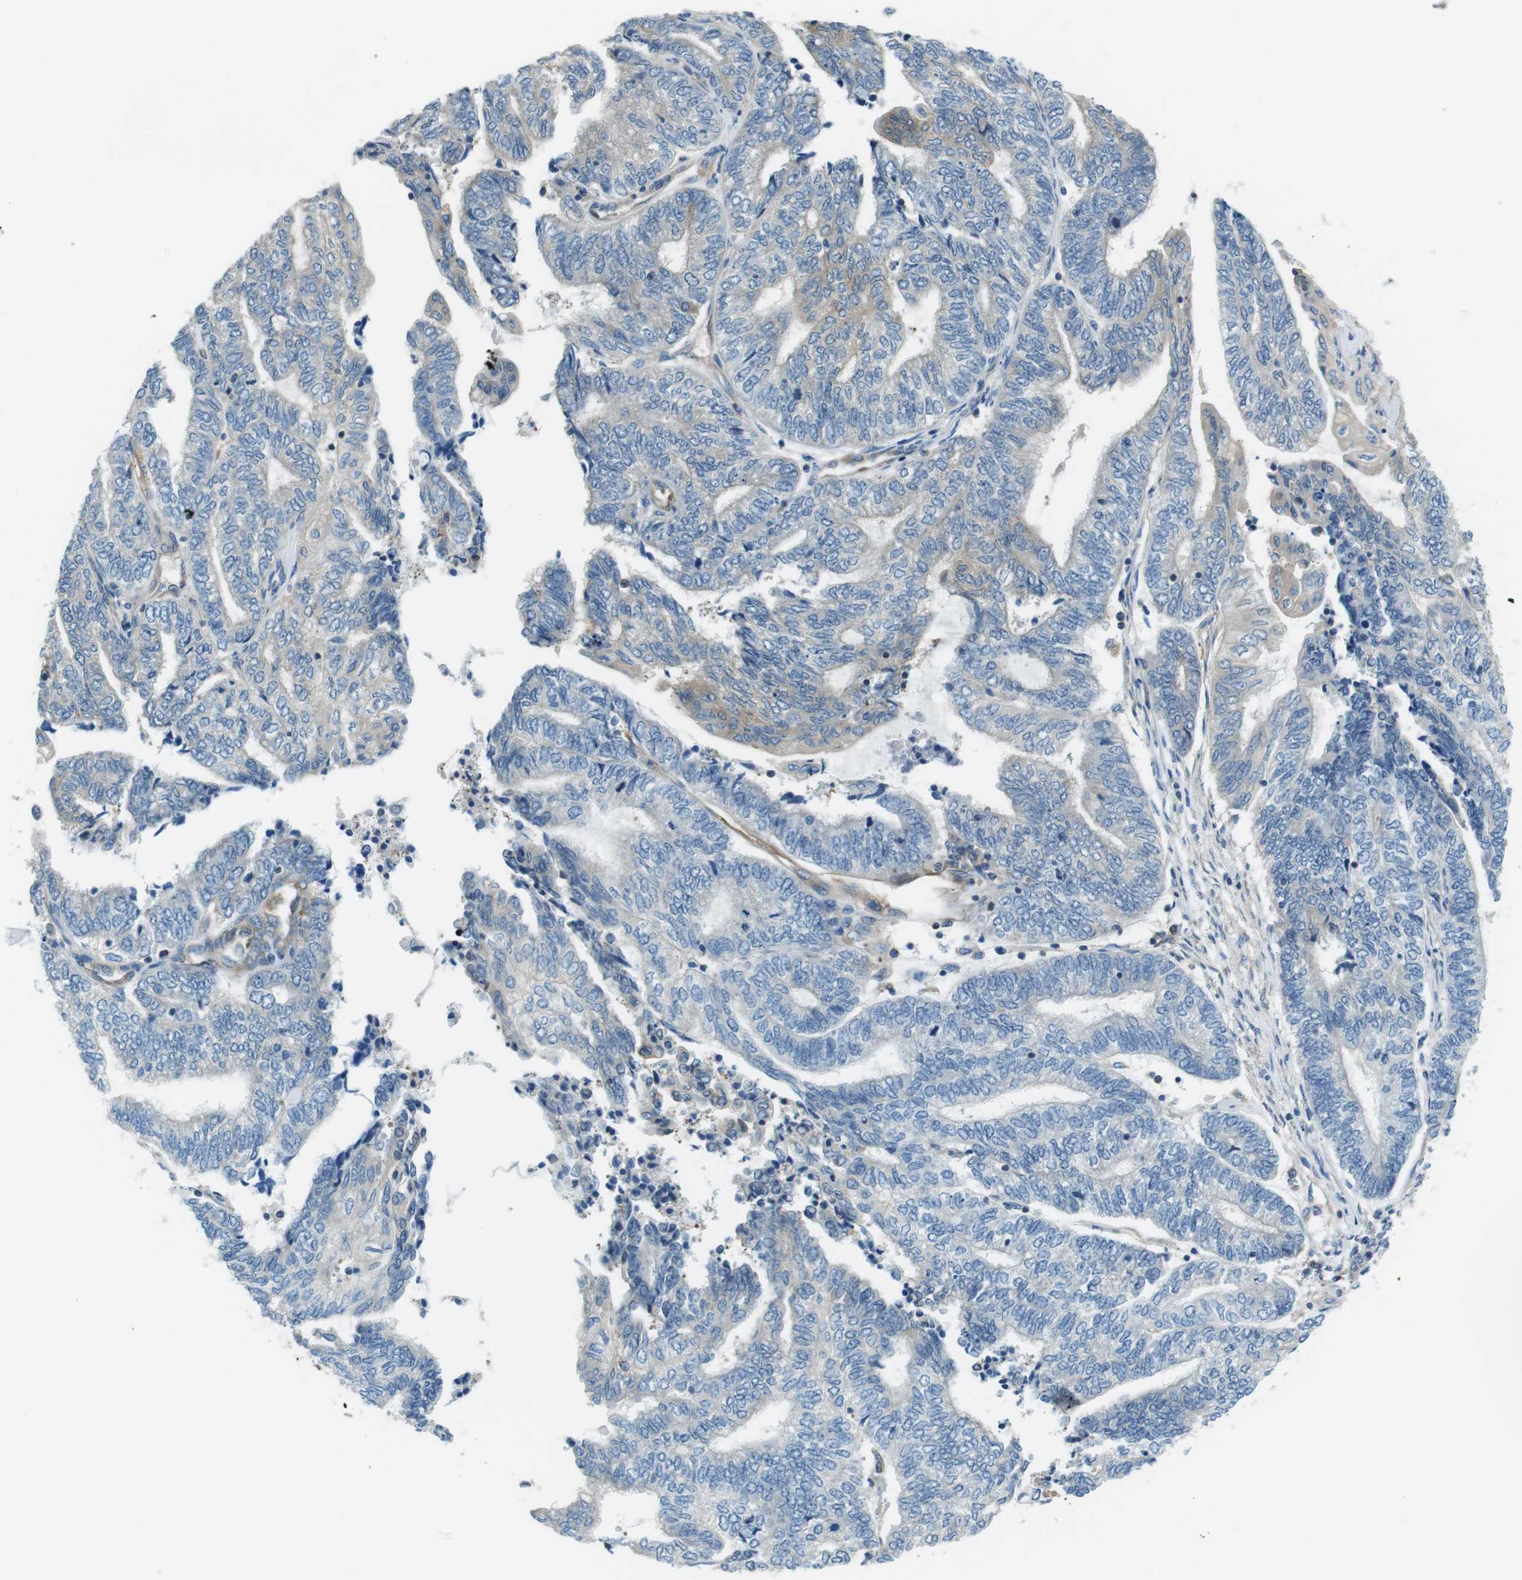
{"staining": {"intensity": "weak", "quantity": "<25%", "location": "cytoplasmic/membranous"}, "tissue": "endometrial cancer", "cell_type": "Tumor cells", "image_type": "cancer", "snomed": [{"axis": "morphology", "description": "Adenocarcinoma, NOS"}, {"axis": "topography", "description": "Uterus"}, {"axis": "topography", "description": "Endometrium"}], "caption": "This photomicrograph is of endometrial cancer (adenocarcinoma) stained with IHC to label a protein in brown with the nuclei are counter-stained blue. There is no staining in tumor cells. (Immunohistochemistry, brightfield microscopy, high magnification).", "gene": "TES", "patient": {"sex": "female", "age": 70}}